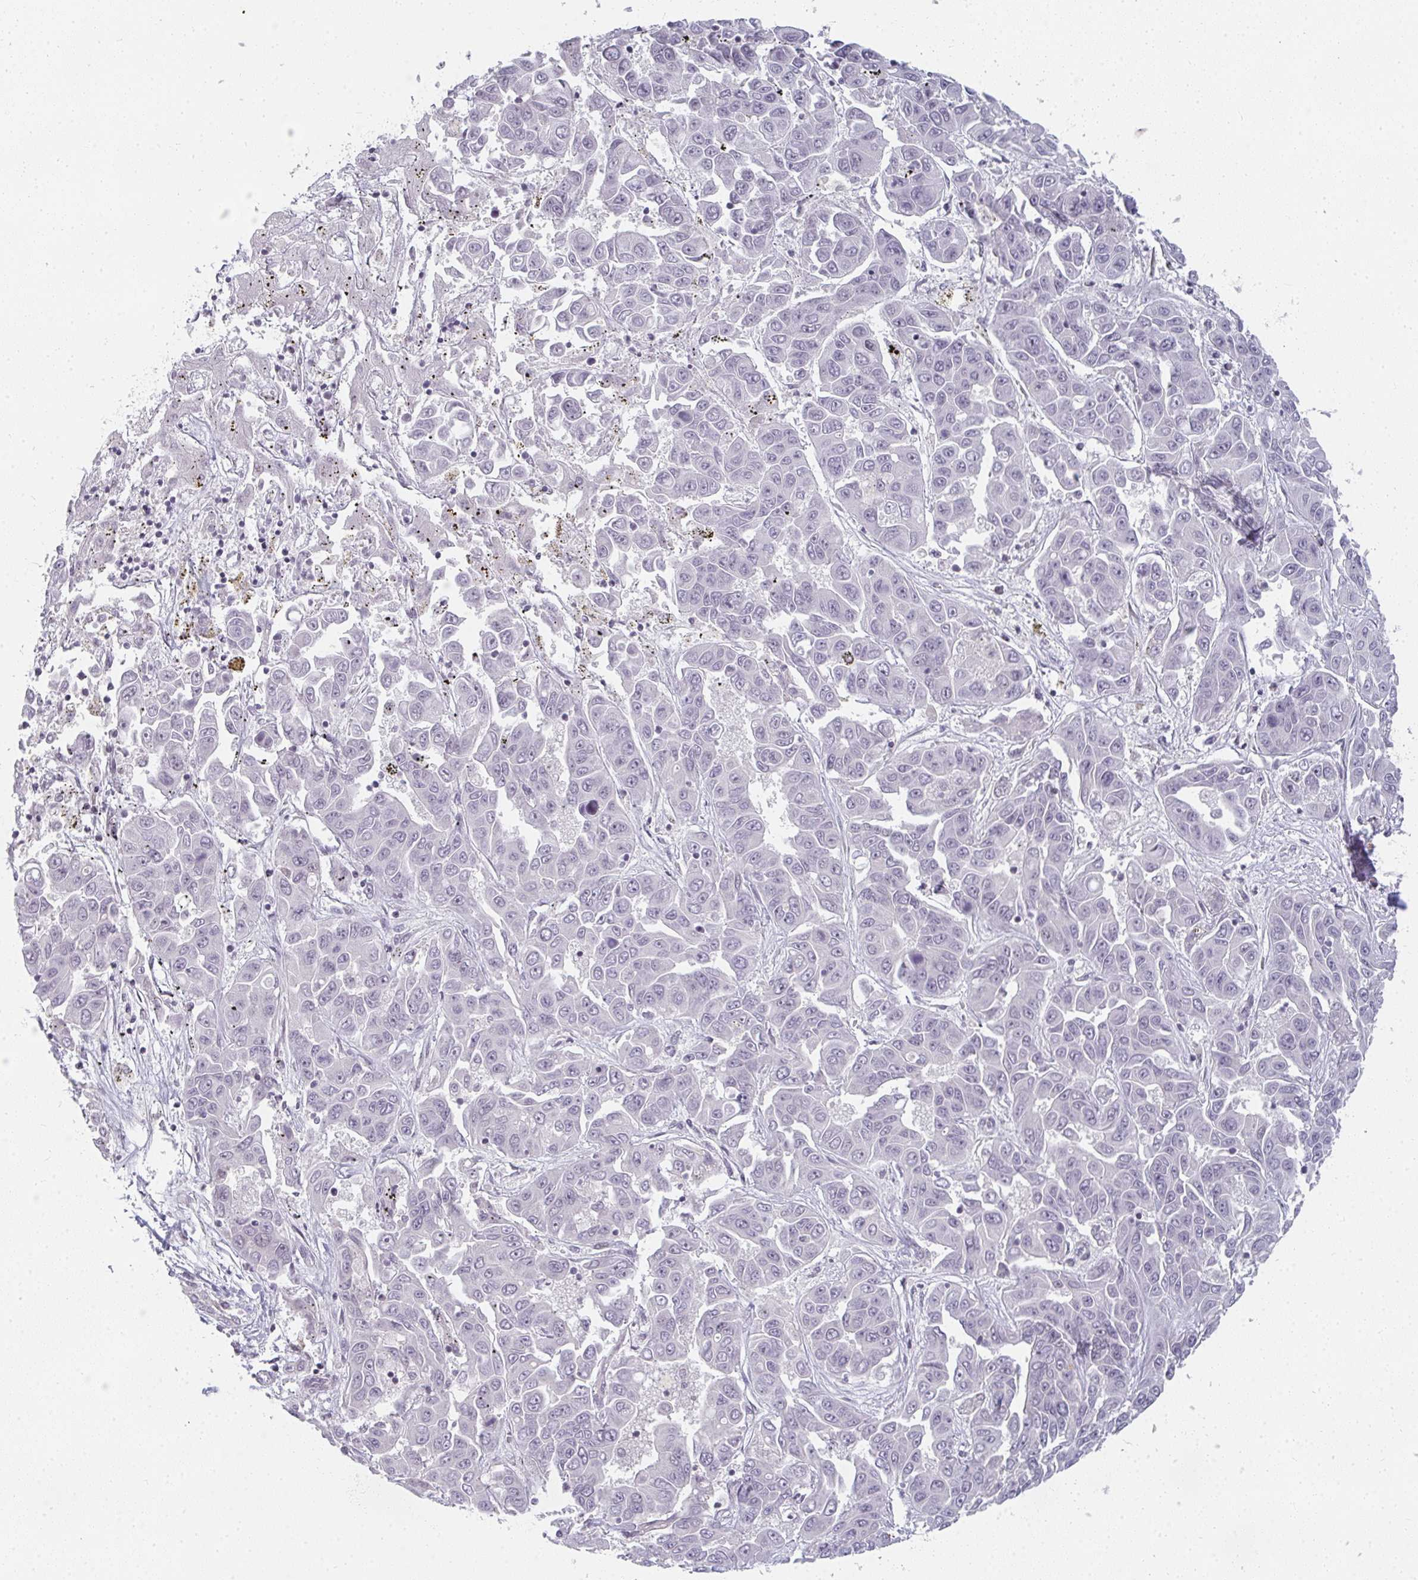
{"staining": {"intensity": "negative", "quantity": "none", "location": "none"}, "tissue": "liver cancer", "cell_type": "Tumor cells", "image_type": "cancer", "snomed": [{"axis": "morphology", "description": "Cholangiocarcinoma"}, {"axis": "topography", "description": "Liver"}], "caption": "Immunohistochemistry of human liver cancer (cholangiocarcinoma) reveals no positivity in tumor cells.", "gene": "RBBP6", "patient": {"sex": "female", "age": 52}}